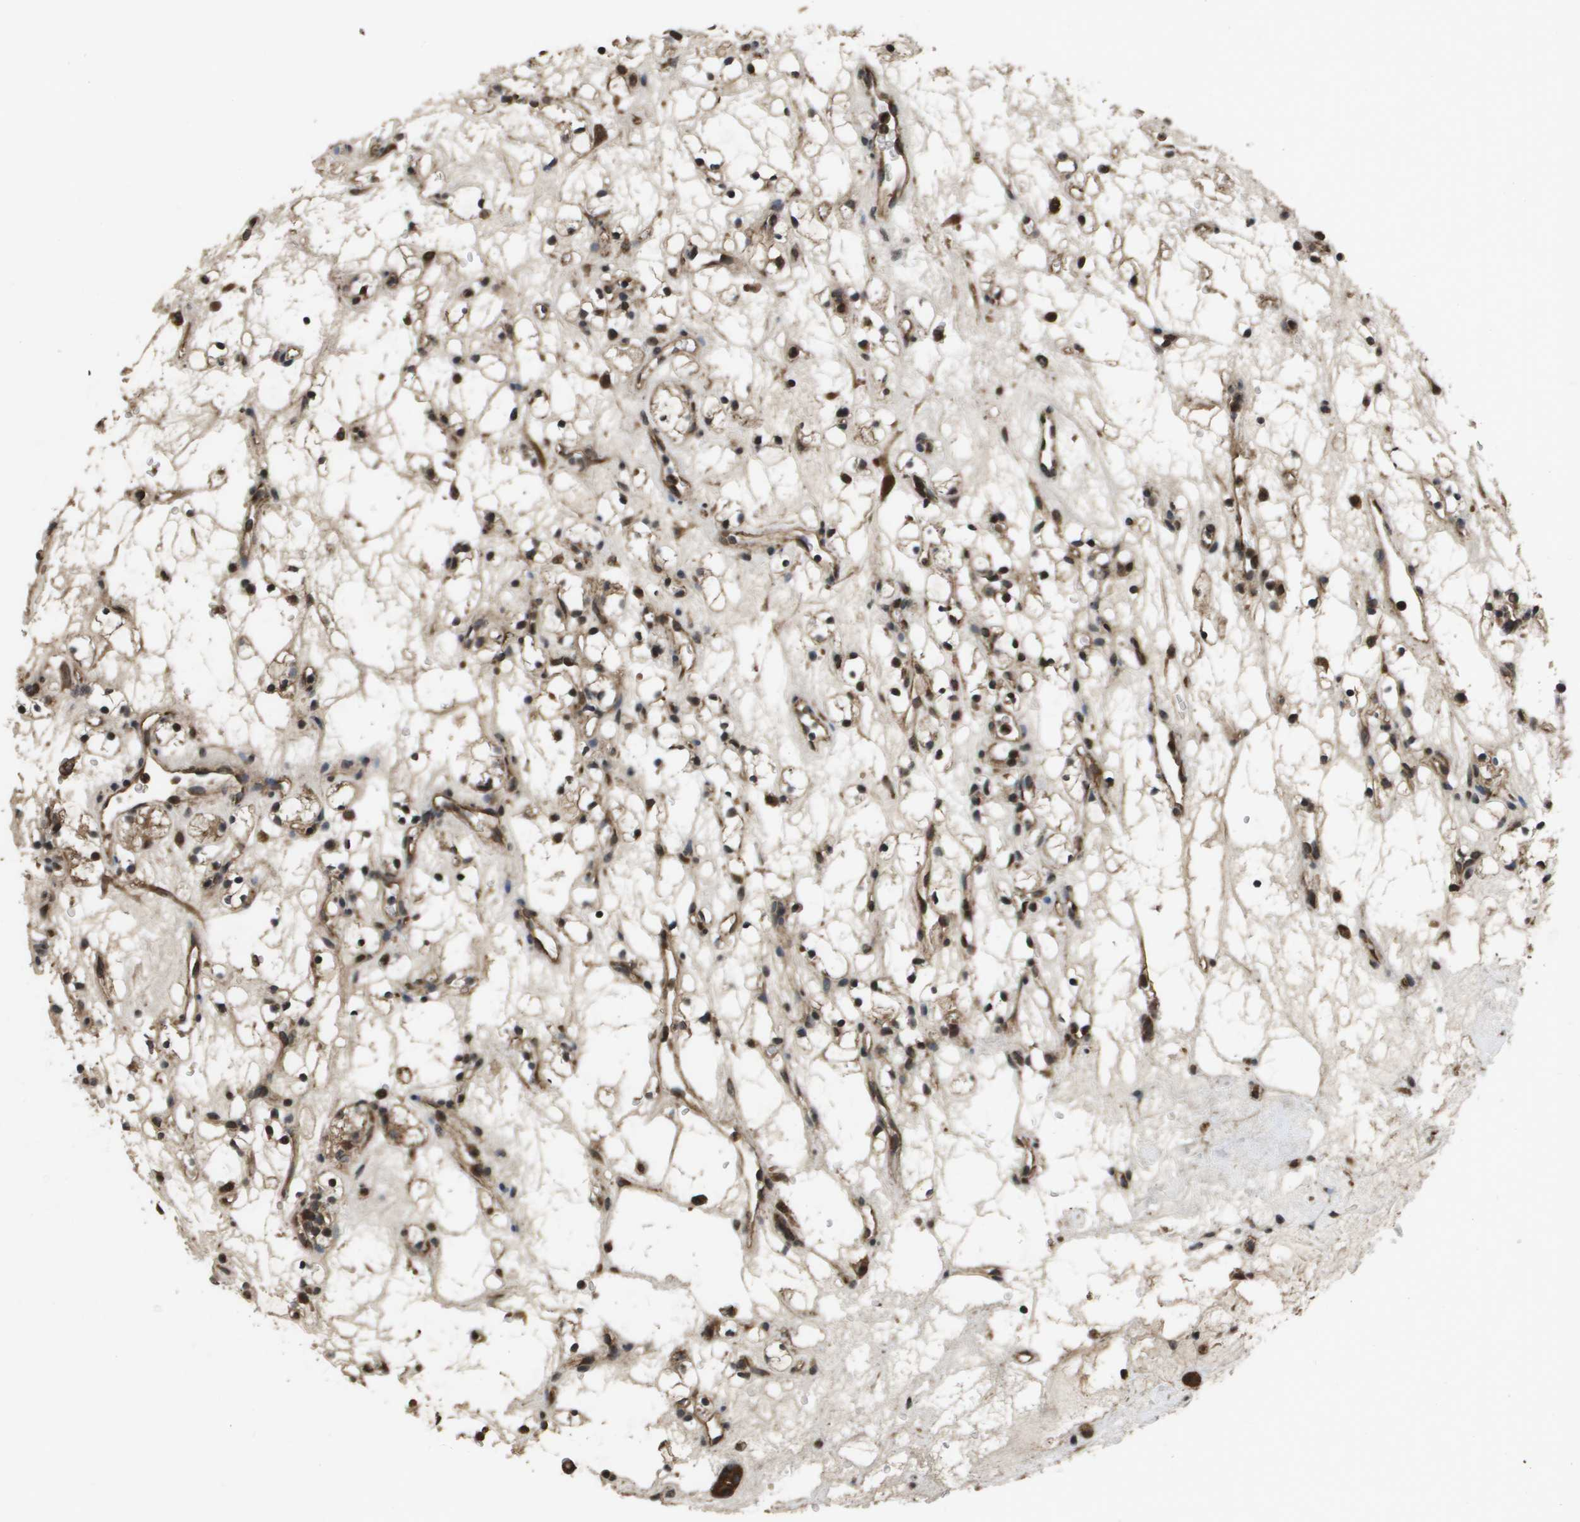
{"staining": {"intensity": "moderate", "quantity": ">75%", "location": "cytoplasmic/membranous,nuclear"}, "tissue": "renal cancer", "cell_type": "Tumor cells", "image_type": "cancer", "snomed": [{"axis": "morphology", "description": "Adenocarcinoma, NOS"}, {"axis": "topography", "description": "Kidney"}], "caption": "Protein expression analysis of renal cancer (adenocarcinoma) displays moderate cytoplasmic/membranous and nuclear expression in approximately >75% of tumor cells.", "gene": "SPTLC1", "patient": {"sex": "female", "age": 60}}